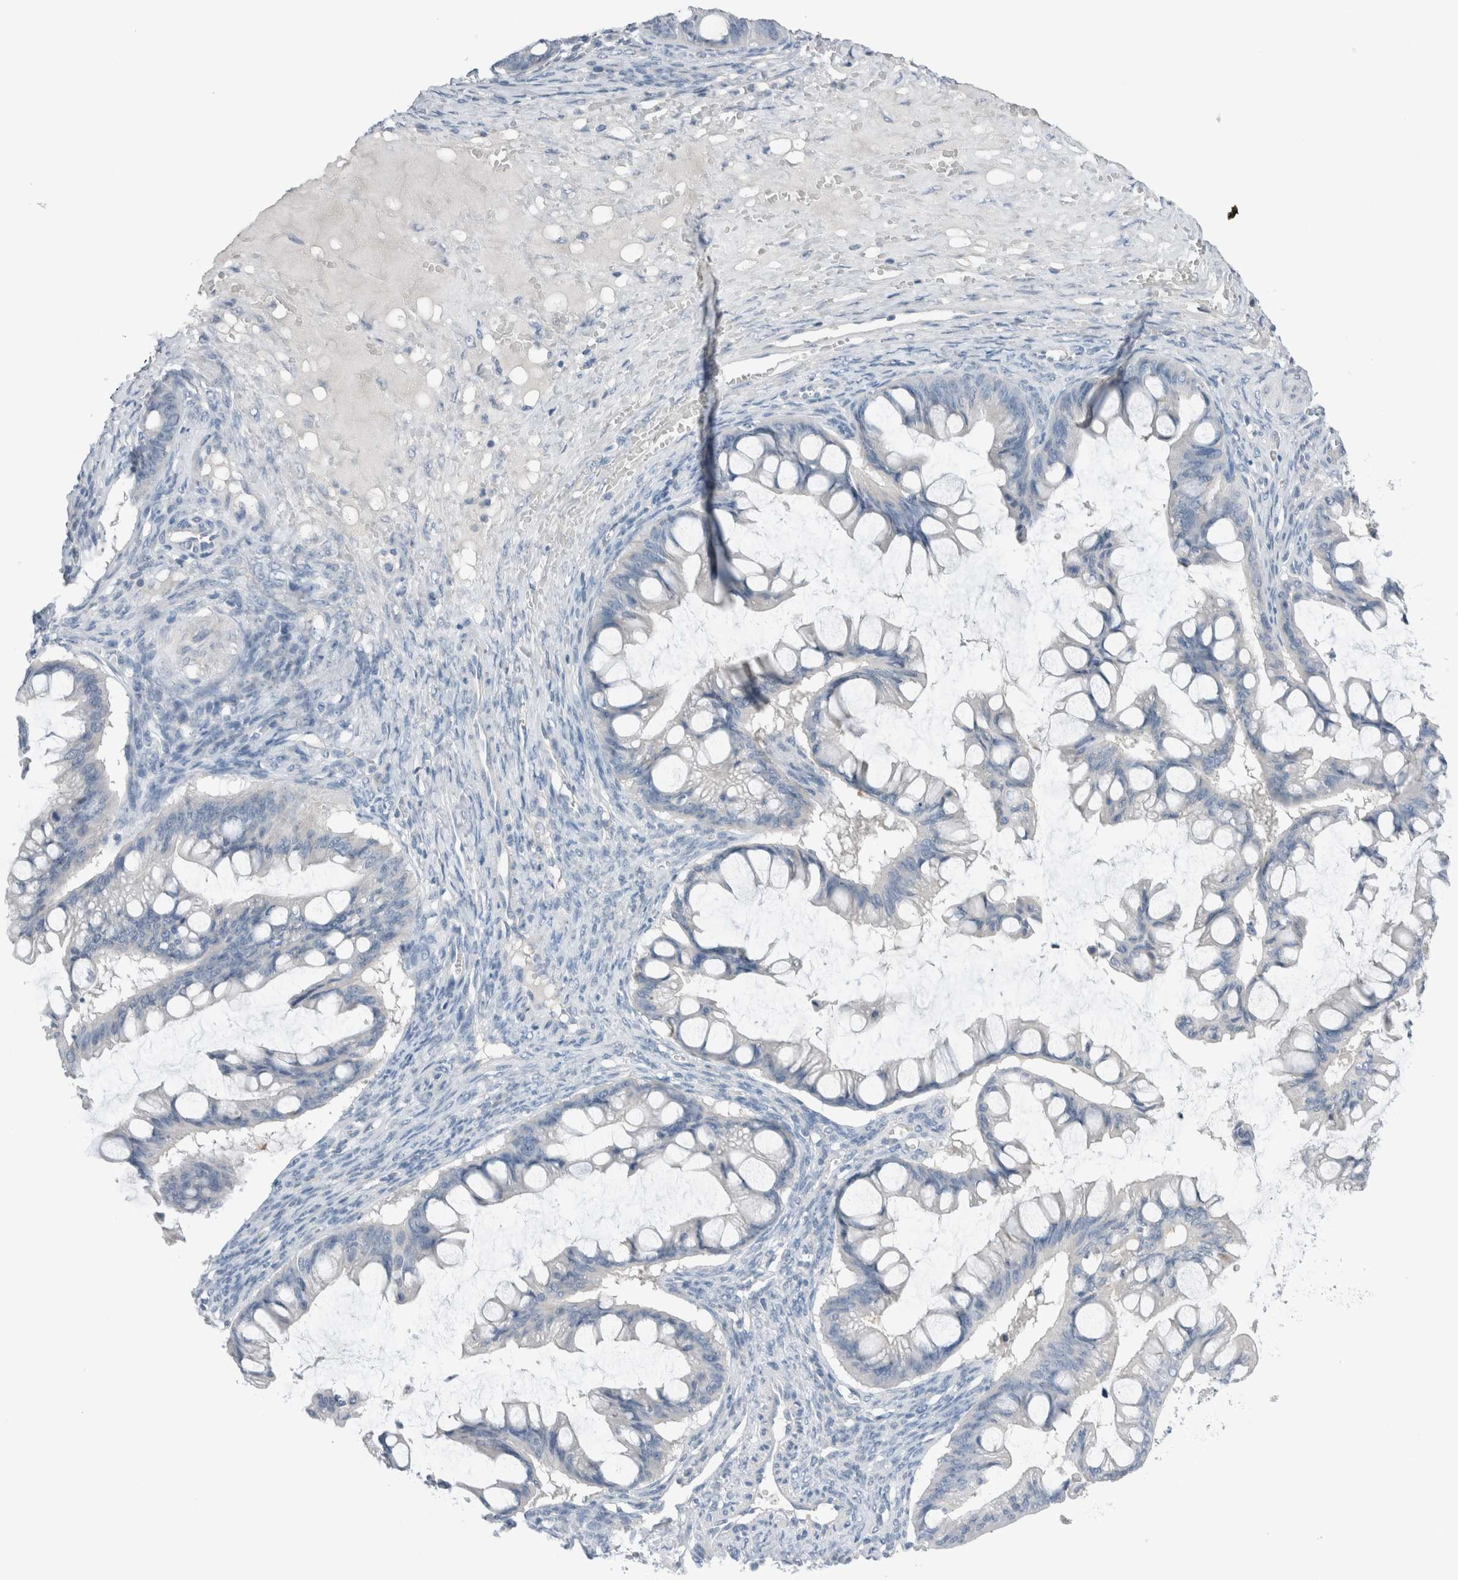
{"staining": {"intensity": "negative", "quantity": "none", "location": "none"}, "tissue": "ovarian cancer", "cell_type": "Tumor cells", "image_type": "cancer", "snomed": [{"axis": "morphology", "description": "Cystadenocarcinoma, mucinous, NOS"}, {"axis": "topography", "description": "Ovary"}], "caption": "DAB immunohistochemical staining of mucinous cystadenocarcinoma (ovarian) shows no significant expression in tumor cells.", "gene": "DUOX1", "patient": {"sex": "female", "age": 73}}